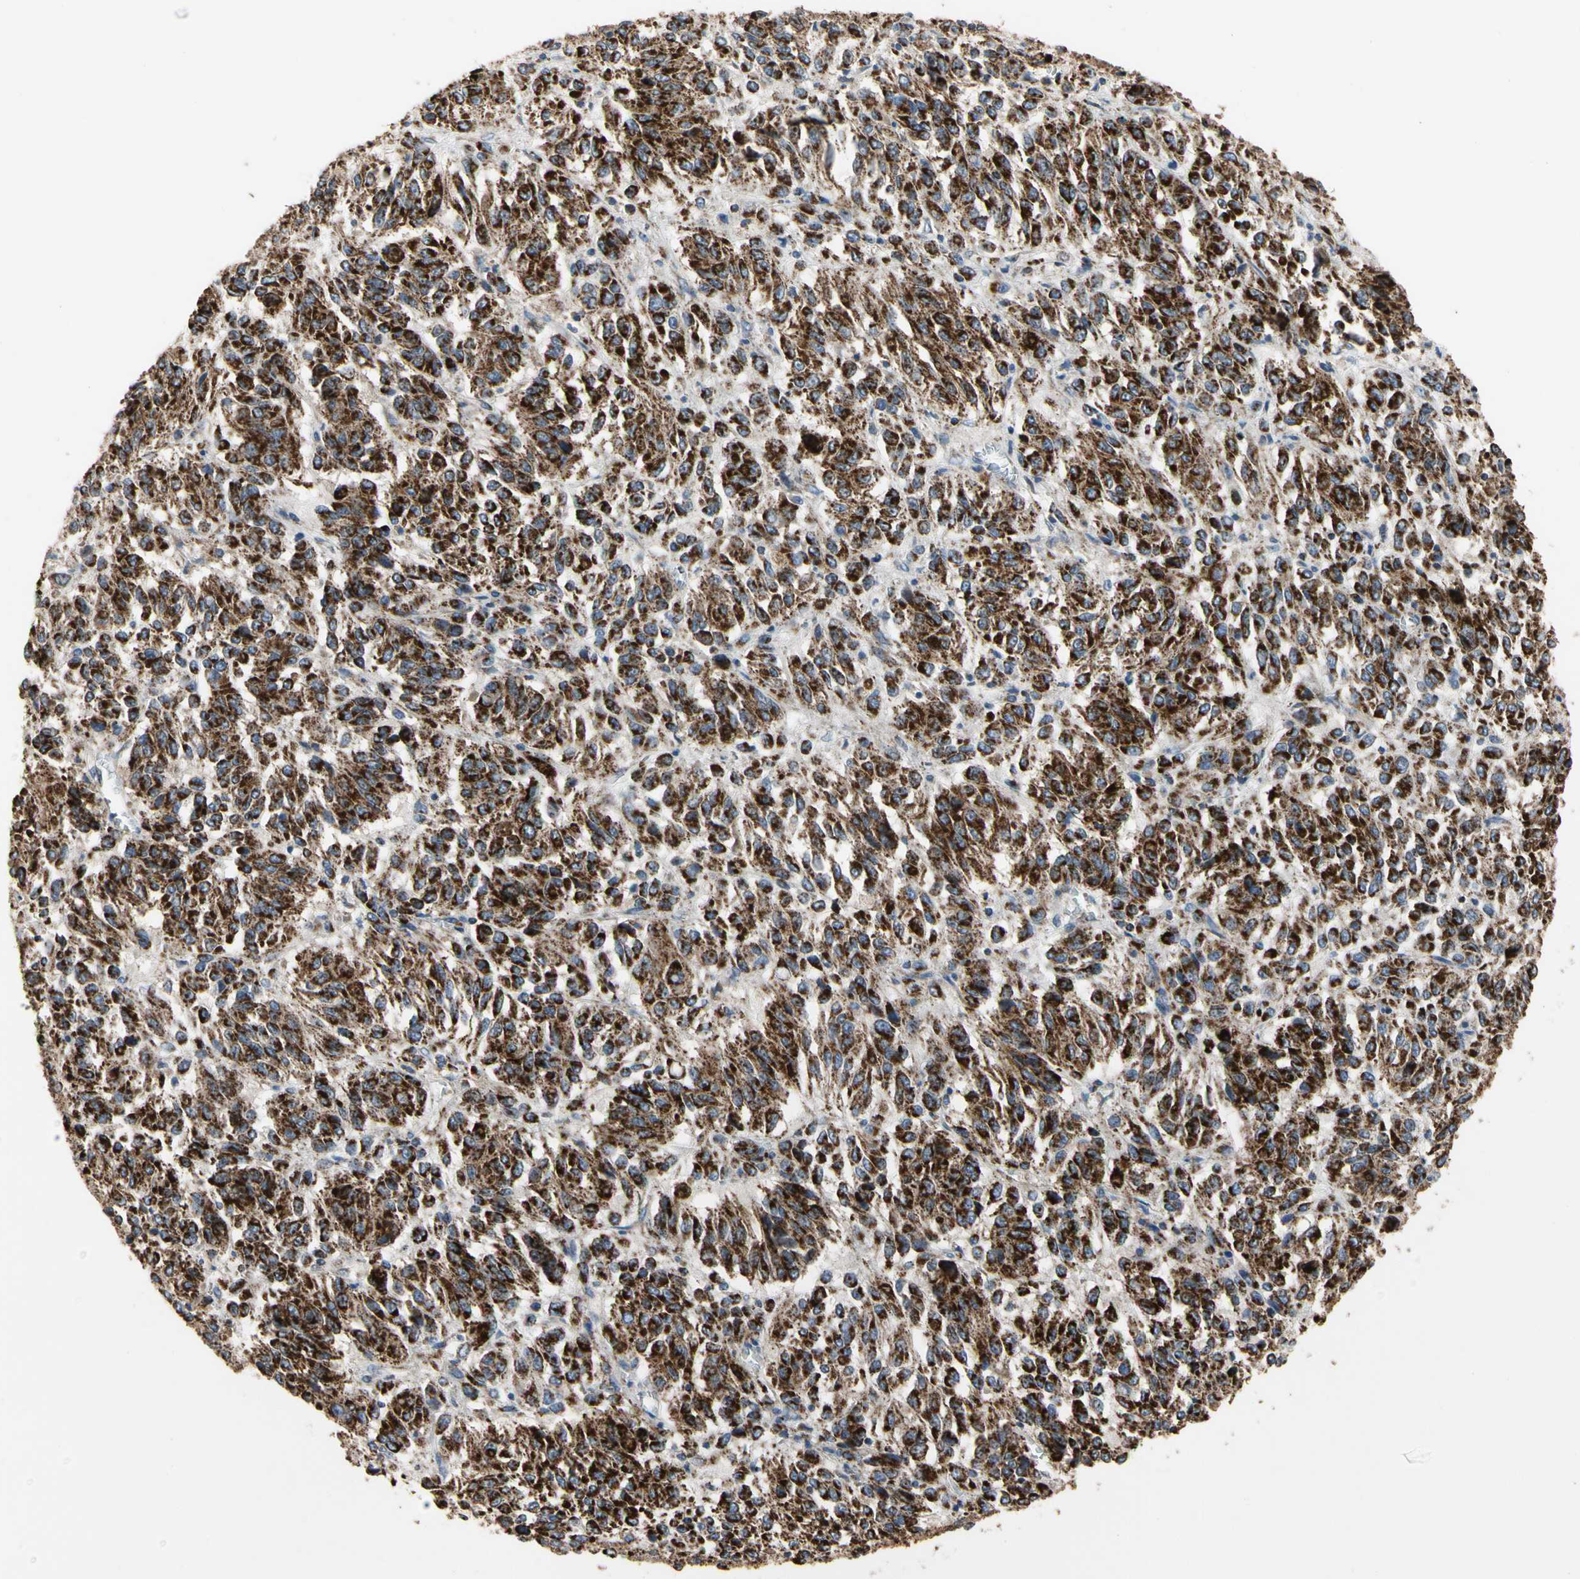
{"staining": {"intensity": "strong", "quantity": ">75%", "location": "cytoplasmic/membranous"}, "tissue": "melanoma", "cell_type": "Tumor cells", "image_type": "cancer", "snomed": [{"axis": "morphology", "description": "Malignant melanoma, Metastatic site"}, {"axis": "topography", "description": "Lung"}], "caption": "Tumor cells reveal strong cytoplasmic/membranous expression in about >75% of cells in malignant melanoma (metastatic site).", "gene": "TUBA1A", "patient": {"sex": "male", "age": 64}}